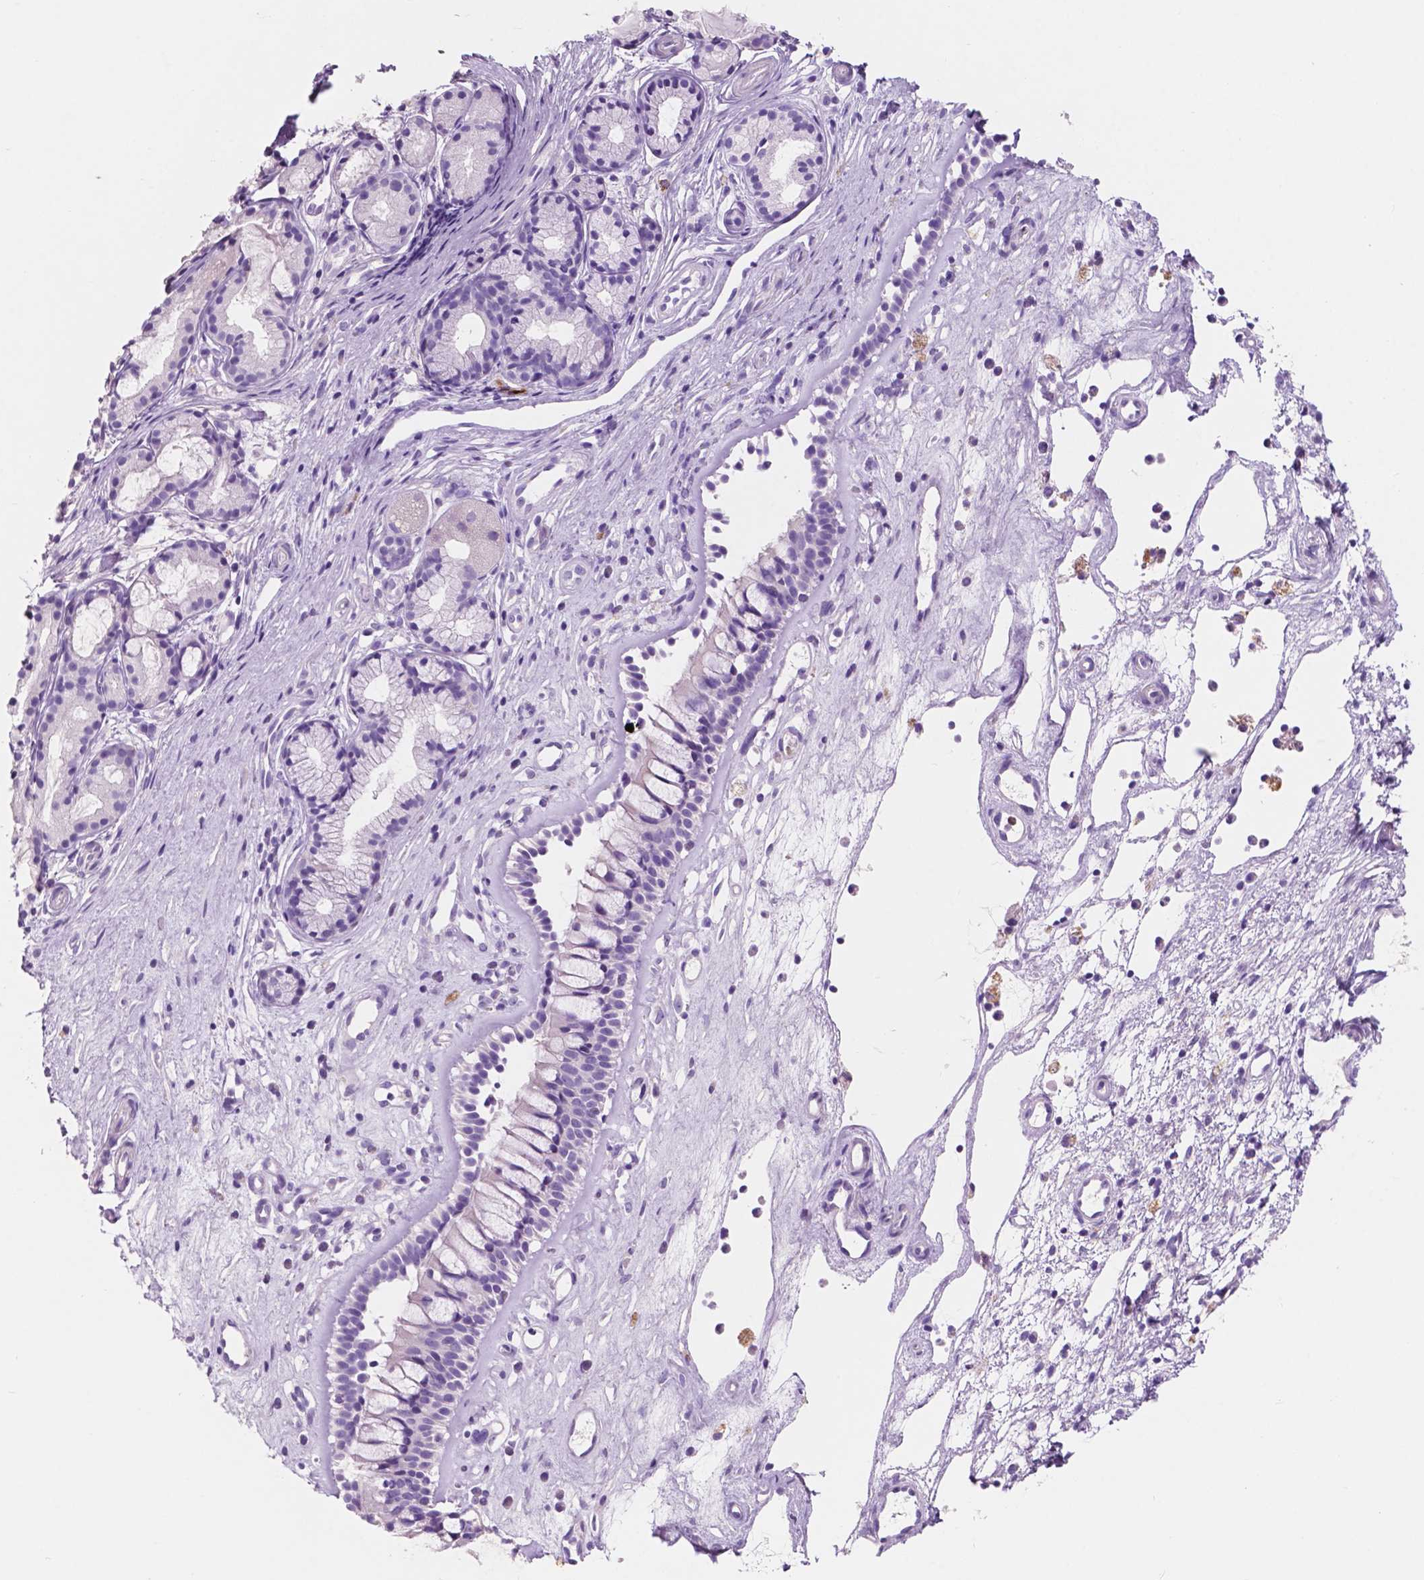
{"staining": {"intensity": "negative", "quantity": "none", "location": "none"}, "tissue": "nasopharynx", "cell_type": "Respiratory epithelial cells", "image_type": "normal", "snomed": [{"axis": "morphology", "description": "Normal tissue, NOS"}, {"axis": "topography", "description": "Nasopharynx"}], "caption": "This is an immunohistochemistry (IHC) photomicrograph of normal nasopharynx. There is no expression in respiratory epithelial cells.", "gene": "CUZD1", "patient": {"sex": "female", "age": 52}}